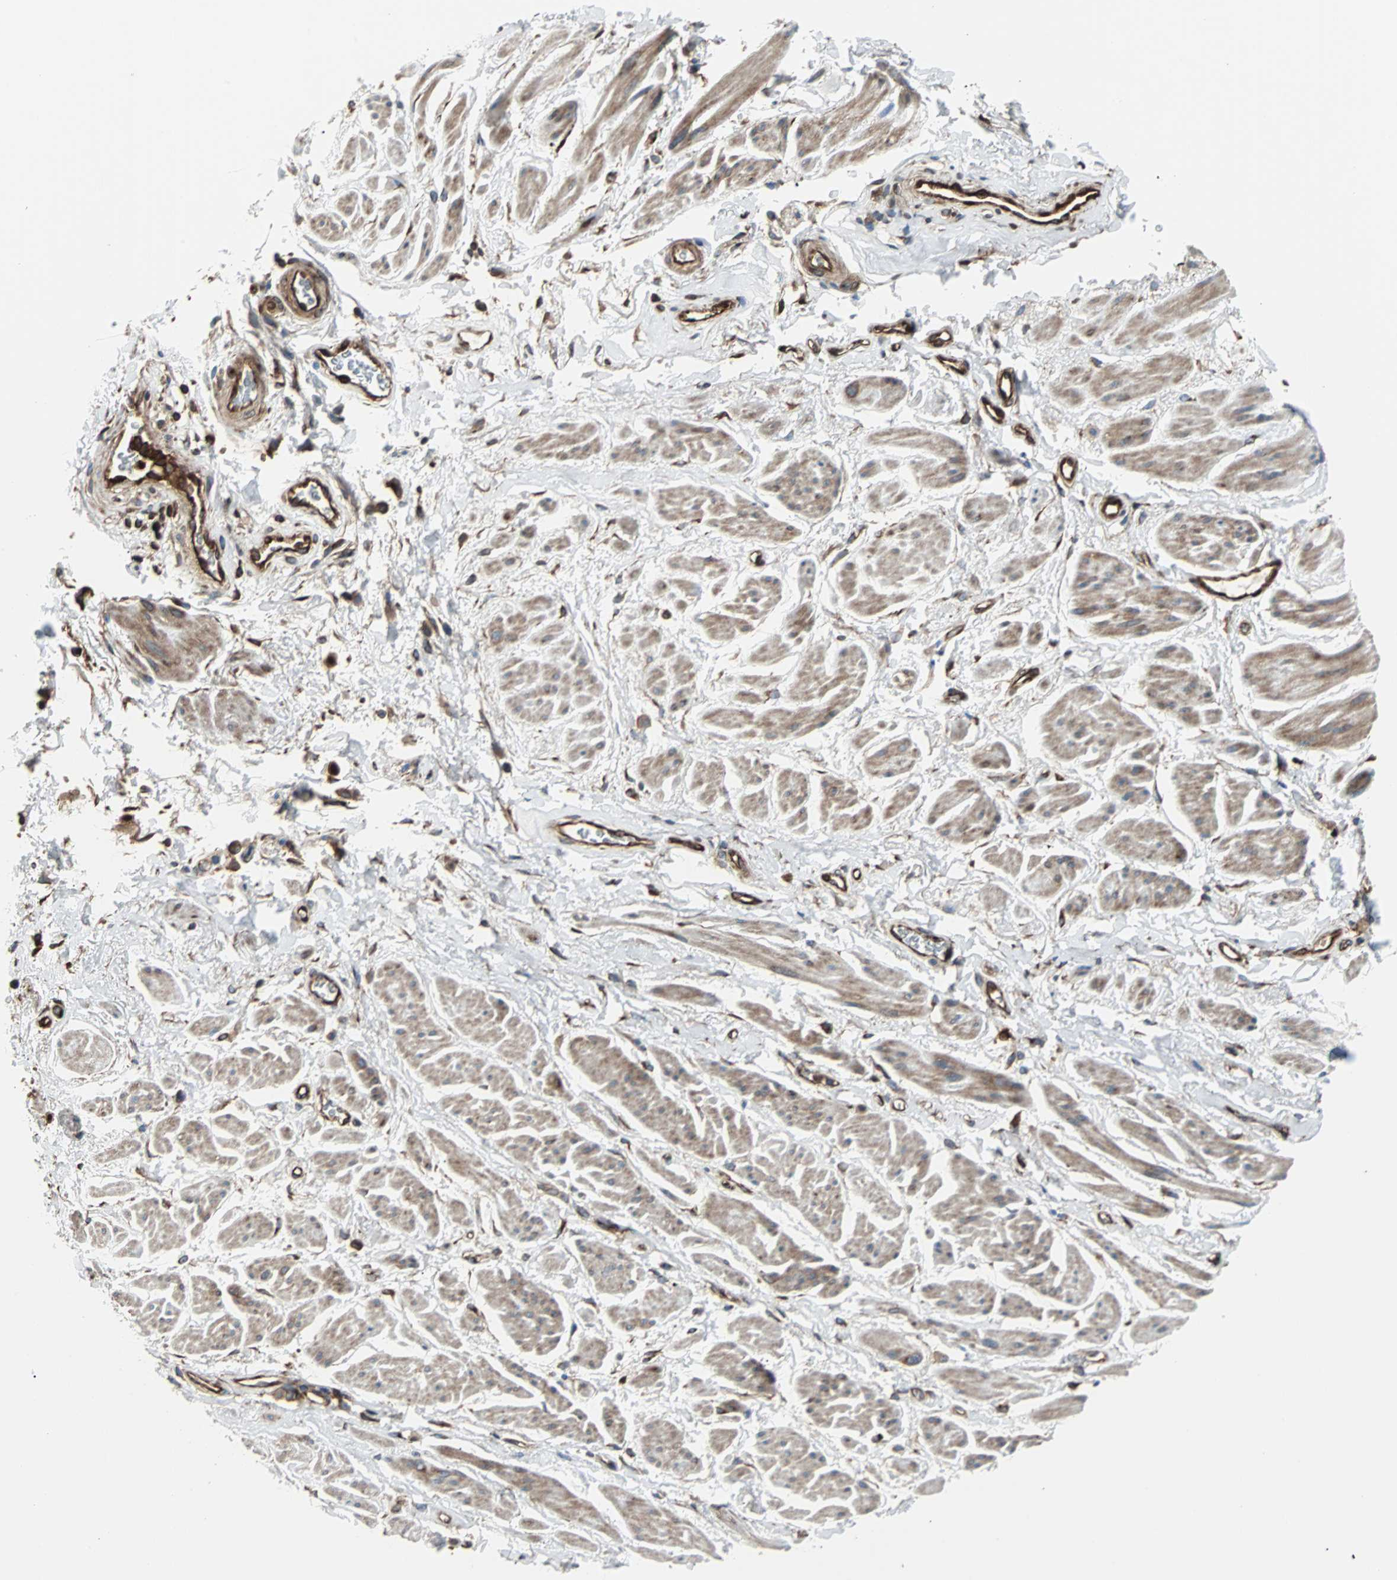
{"staining": {"intensity": "weak", "quantity": "25%-75%", "location": "cytoplasmic/membranous"}, "tissue": "adipose tissue", "cell_type": "Adipocytes", "image_type": "normal", "snomed": [{"axis": "morphology", "description": "Normal tissue, NOS"}, {"axis": "topography", "description": "Soft tissue"}, {"axis": "topography", "description": "Peripheral nerve tissue"}], "caption": "Weak cytoplasmic/membranous positivity for a protein is appreciated in about 25%-75% of adipocytes of unremarkable adipose tissue using immunohistochemistry (IHC).", "gene": "RELA", "patient": {"sex": "female", "age": 71}}